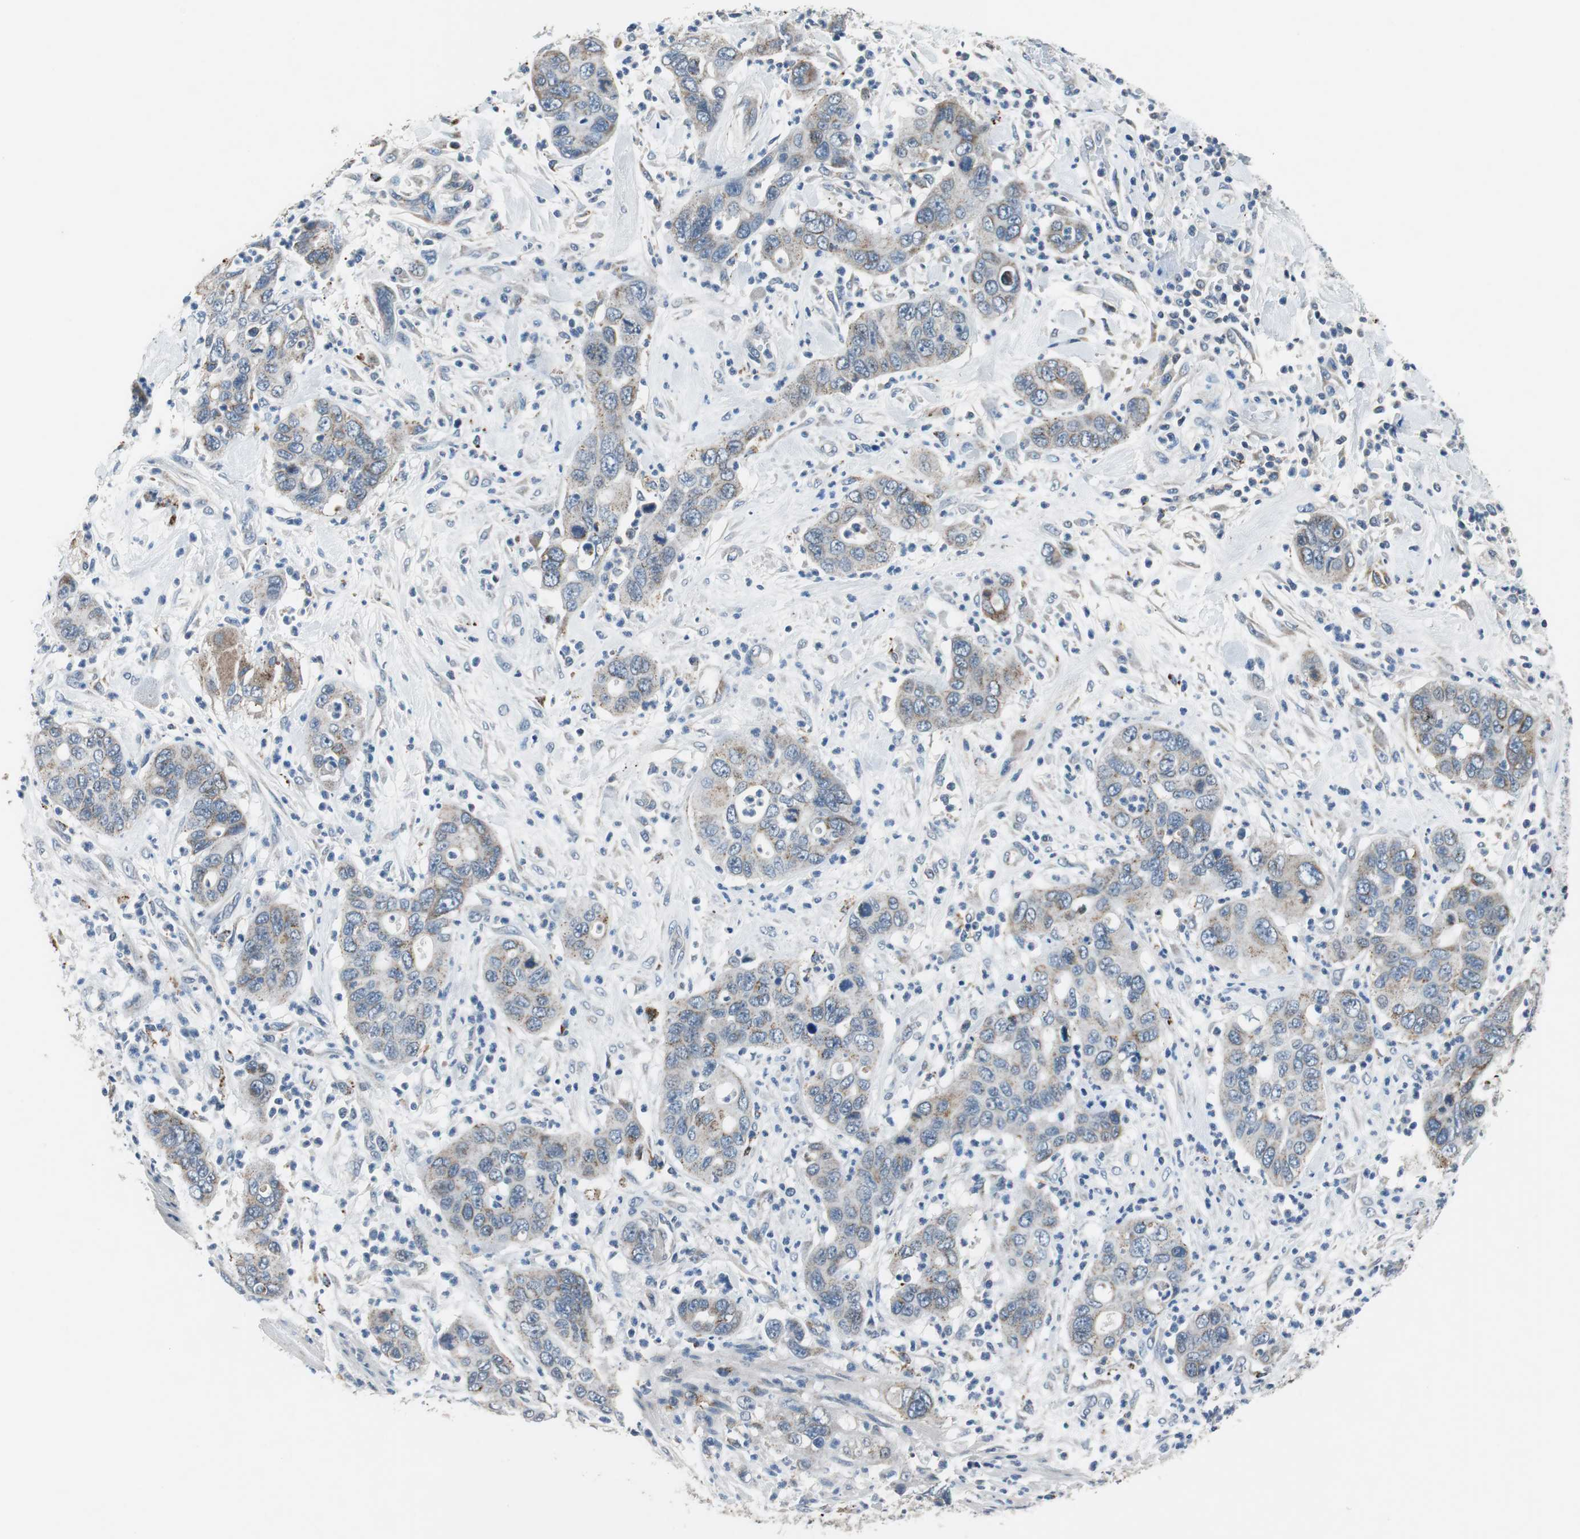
{"staining": {"intensity": "weak", "quantity": "<25%", "location": "cytoplasmic/membranous"}, "tissue": "pancreatic cancer", "cell_type": "Tumor cells", "image_type": "cancer", "snomed": [{"axis": "morphology", "description": "Adenocarcinoma, NOS"}, {"axis": "topography", "description": "Pancreas"}], "caption": "The histopathology image reveals no staining of tumor cells in pancreatic cancer.", "gene": "NLGN1", "patient": {"sex": "female", "age": 71}}